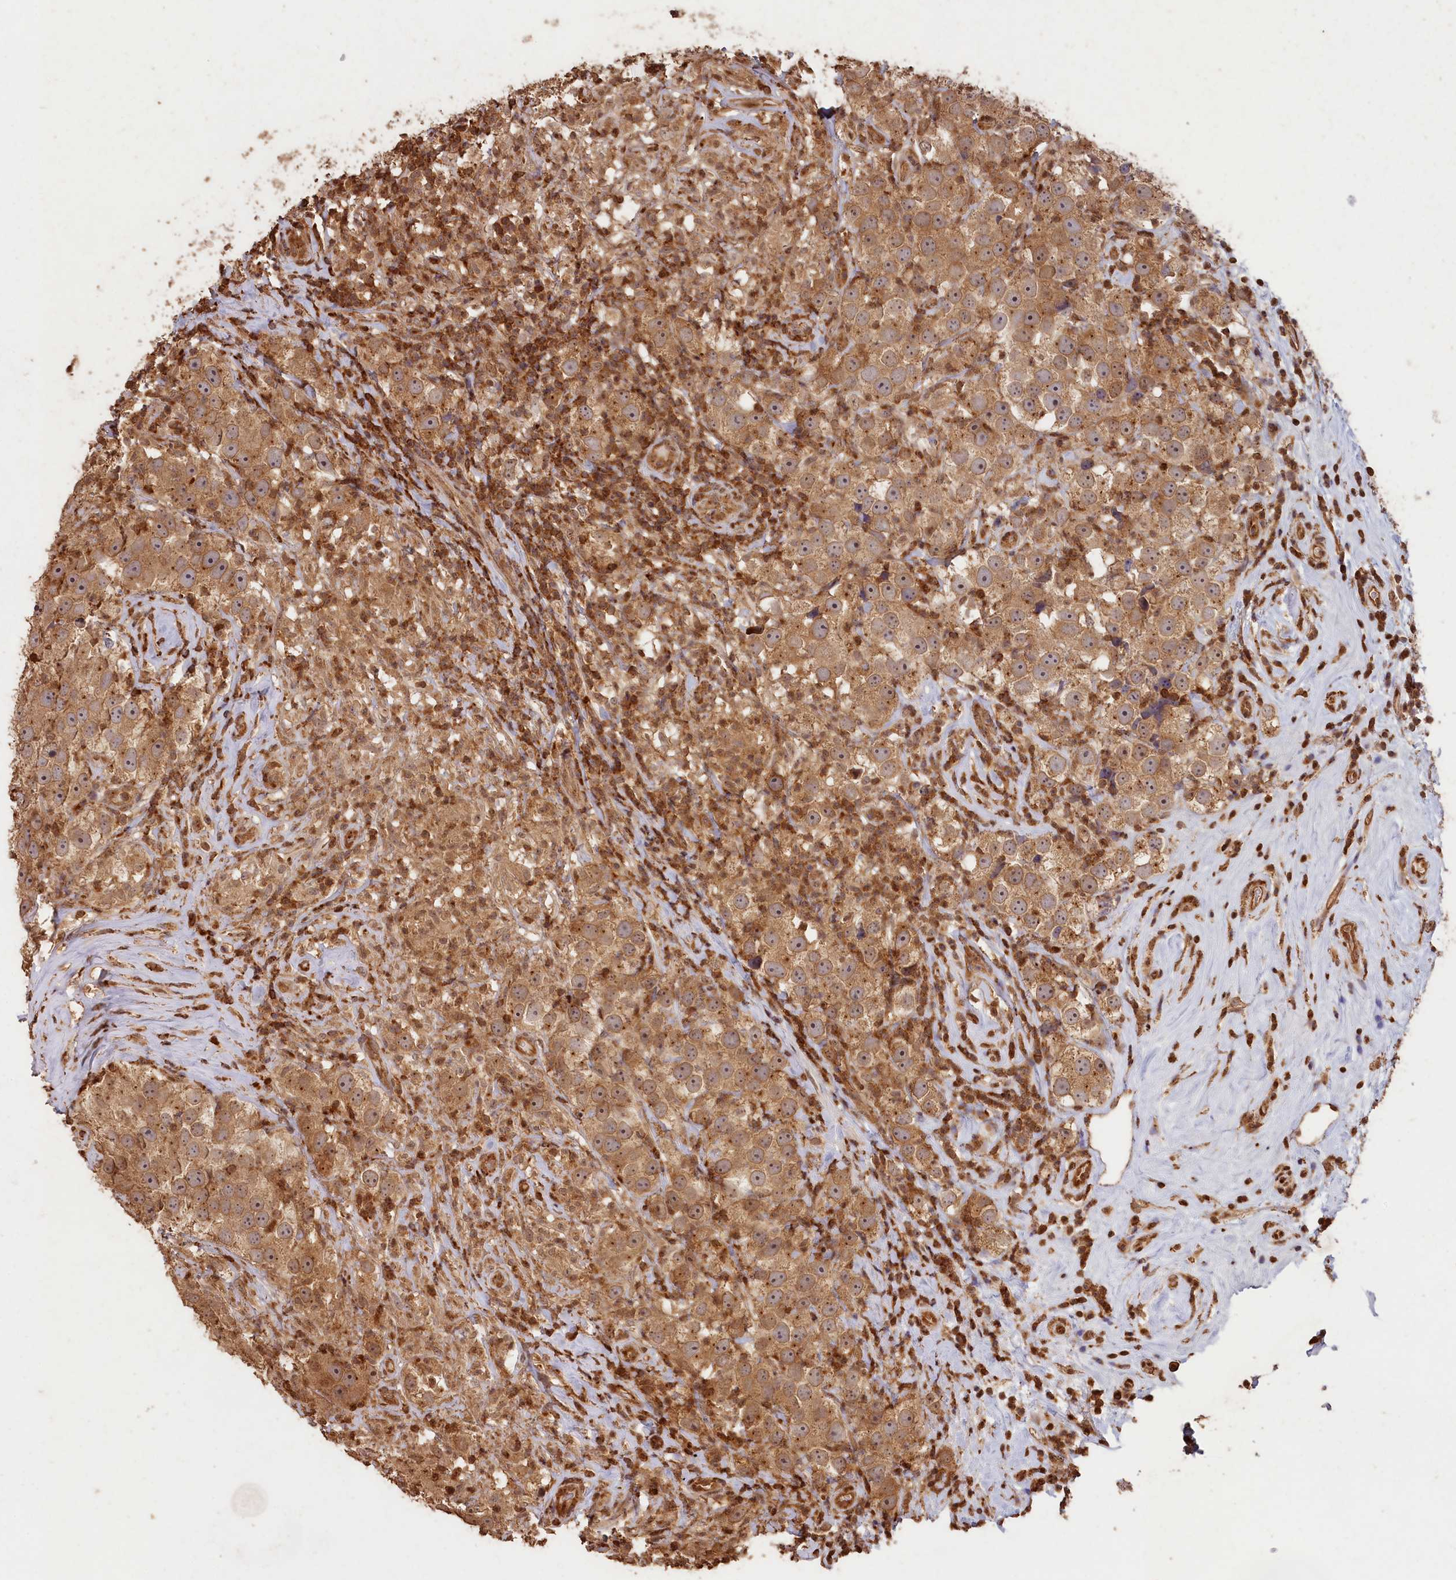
{"staining": {"intensity": "moderate", "quantity": ">75%", "location": "cytoplasmic/membranous"}, "tissue": "testis cancer", "cell_type": "Tumor cells", "image_type": "cancer", "snomed": [{"axis": "morphology", "description": "Seminoma, NOS"}, {"axis": "topography", "description": "Testis"}], "caption": "A micrograph showing moderate cytoplasmic/membranous positivity in approximately >75% of tumor cells in testis cancer (seminoma), as visualized by brown immunohistochemical staining.", "gene": "MADD", "patient": {"sex": "male", "age": 49}}